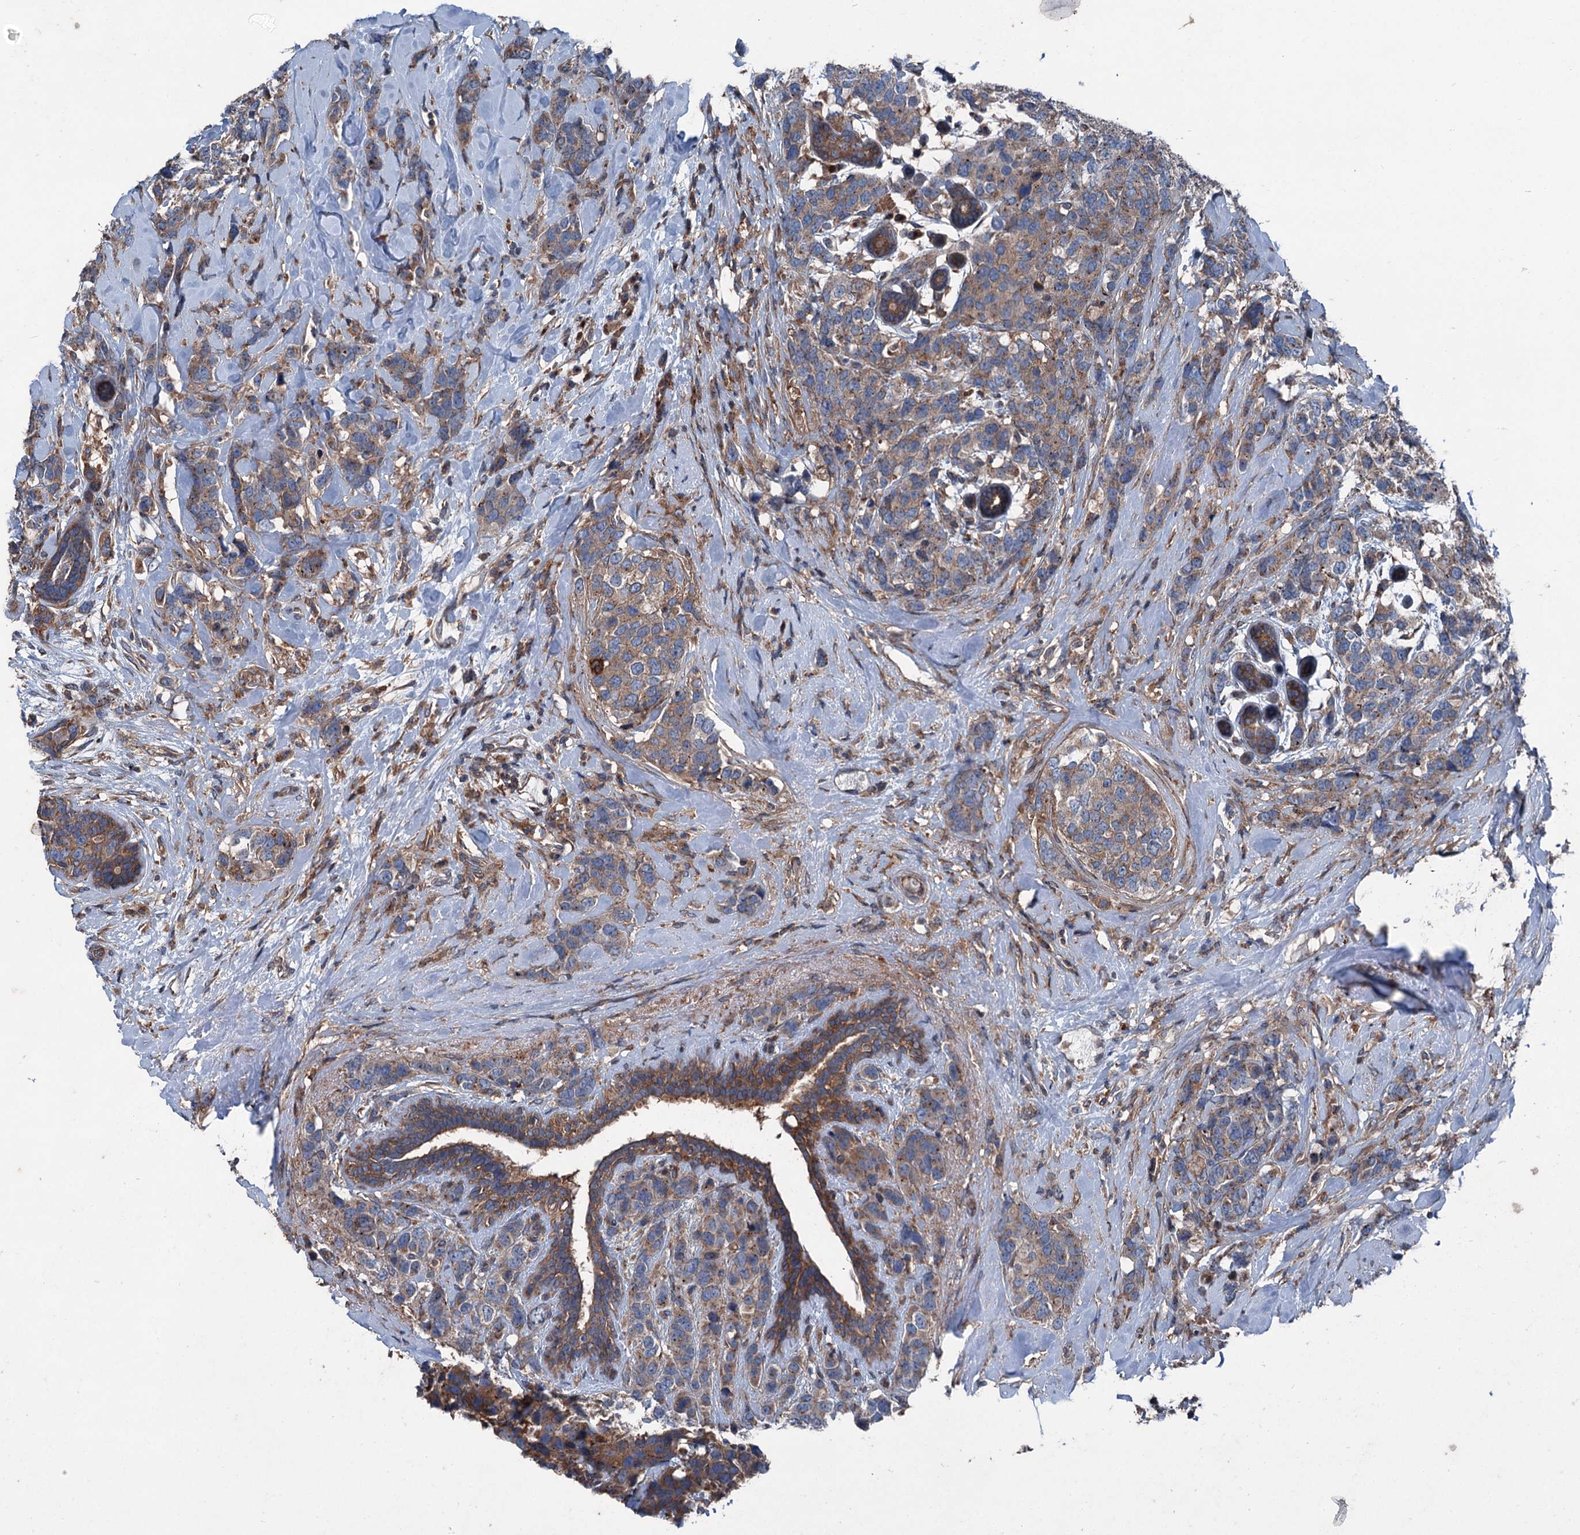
{"staining": {"intensity": "weak", "quantity": ">75%", "location": "cytoplasmic/membranous"}, "tissue": "breast cancer", "cell_type": "Tumor cells", "image_type": "cancer", "snomed": [{"axis": "morphology", "description": "Lobular carcinoma"}, {"axis": "topography", "description": "Breast"}], "caption": "Breast lobular carcinoma was stained to show a protein in brown. There is low levels of weak cytoplasmic/membranous positivity in about >75% of tumor cells. Using DAB (3,3'-diaminobenzidine) (brown) and hematoxylin (blue) stains, captured at high magnification using brightfield microscopy.", "gene": "RUFY1", "patient": {"sex": "female", "age": 59}}